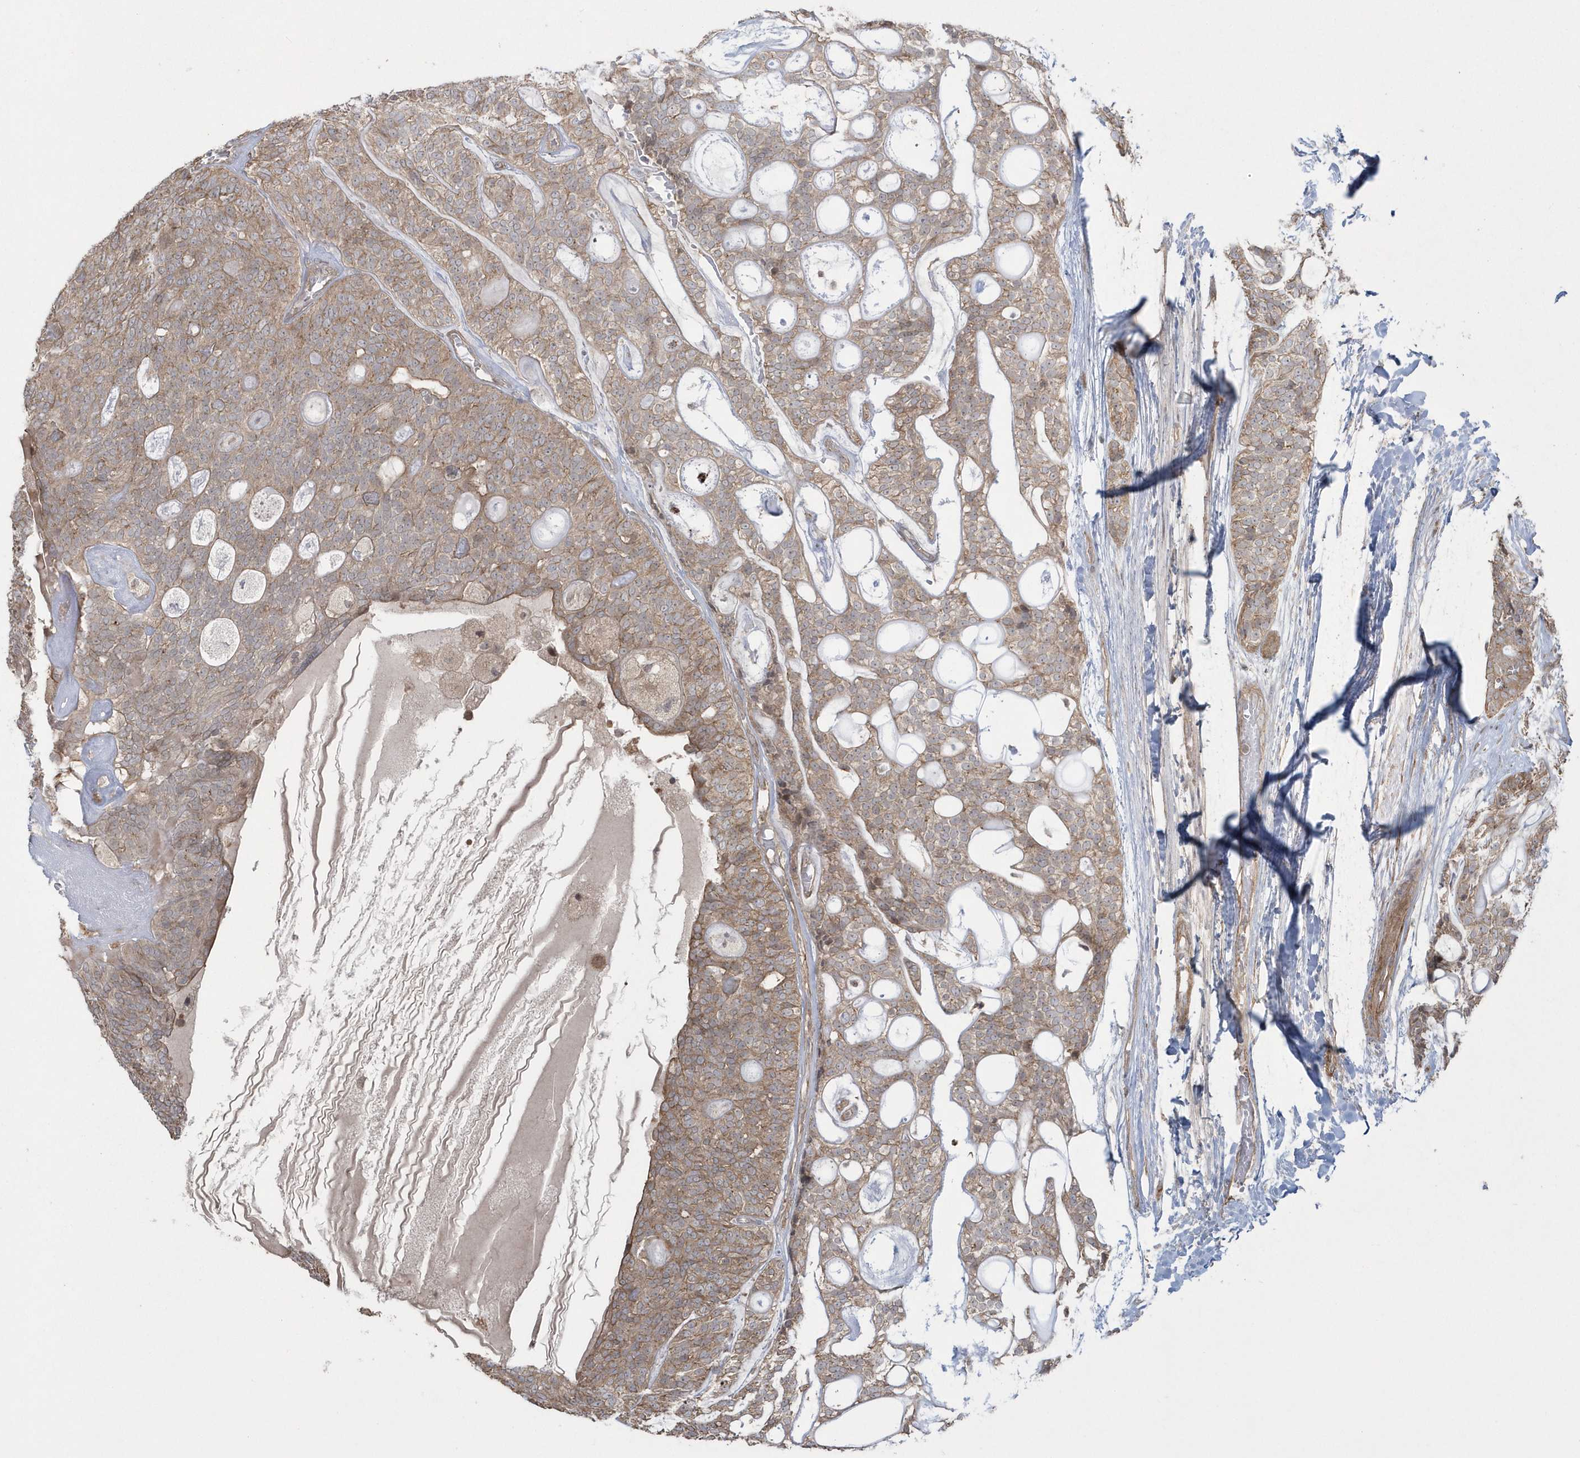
{"staining": {"intensity": "weak", "quantity": "25%-75%", "location": "cytoplasmic/membranous"}, "tissue": "head and neck cancer", "cell_type": "Tumor cells", "image_type": "cancer", "snomed": [{"axis": "morphology", "description": "Adenocarcinoma, NOS"}, {"axis": "topography", "description": "Head-Neck"}], "caption": "Protein expression analysis of adenocarcinoma (head and neck) exhibits weak cytoplasmic/membranous positivity in approximately 25%-75% of tumor cells.", "gene": "ARMC8", "patient": {"sex": "male", "age": 66}}